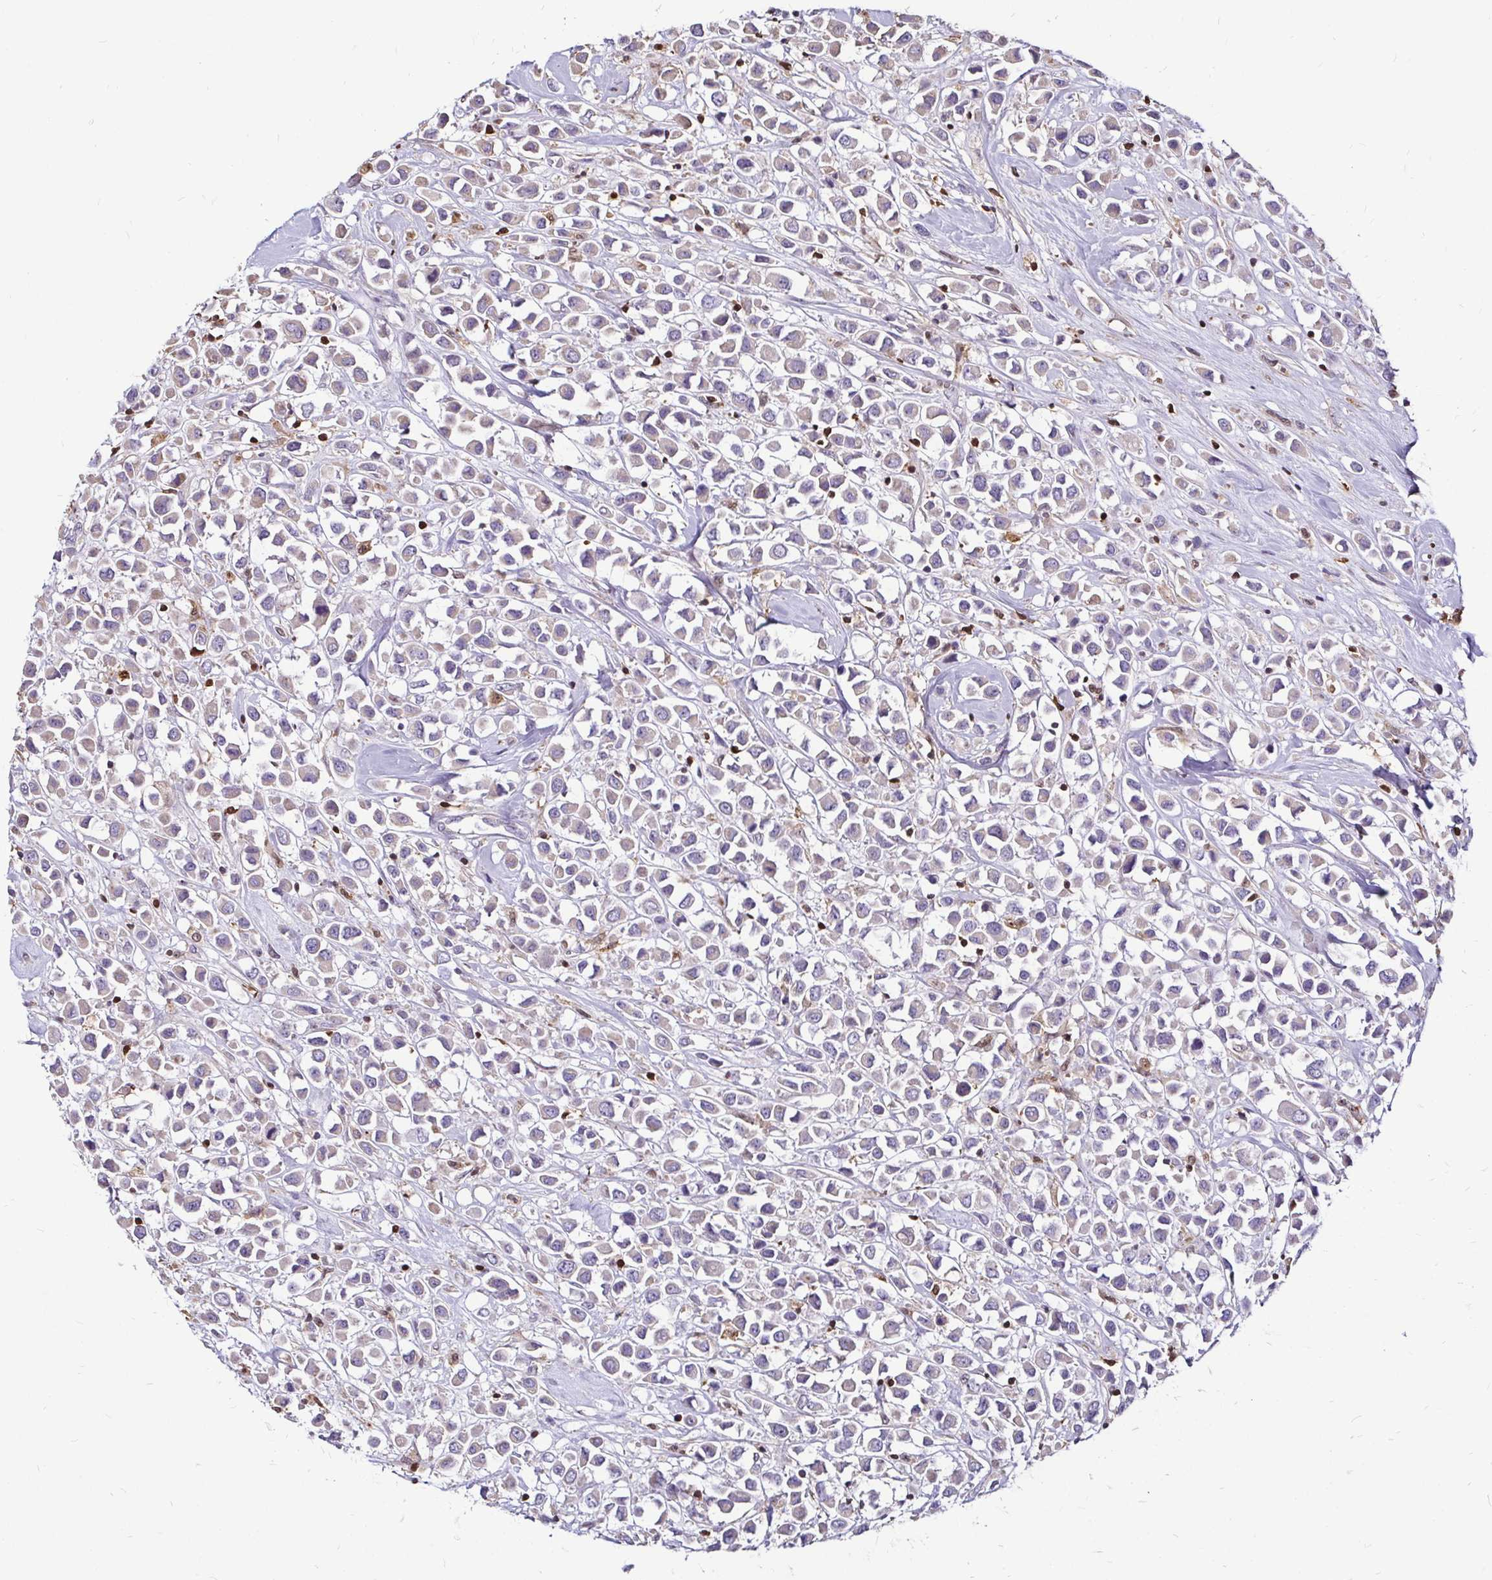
{"staining": {"intensity": "weak", "quantity": "<25%", "location": "cytoplasmic/membranous"}, "tissue": "breast cancer", "cell_type": "Tumor cells", "image_type": "cancer", "snomed": [{"axis": "morphology", "description": "Duct carcinoma"}, {"axis": "topography", "description": "Breast"}], "caption": "An image of breast intraductal carcinoma stained for a protein shows no brown staining in tumor cells. The staining is performed using DAB (3,3'-diaminobenzidine) brown chromogen with nuclei counter-stained in using hematoxylin.", "gene": "ZFP1", "patient": {"sex": "female", "age": 61}}